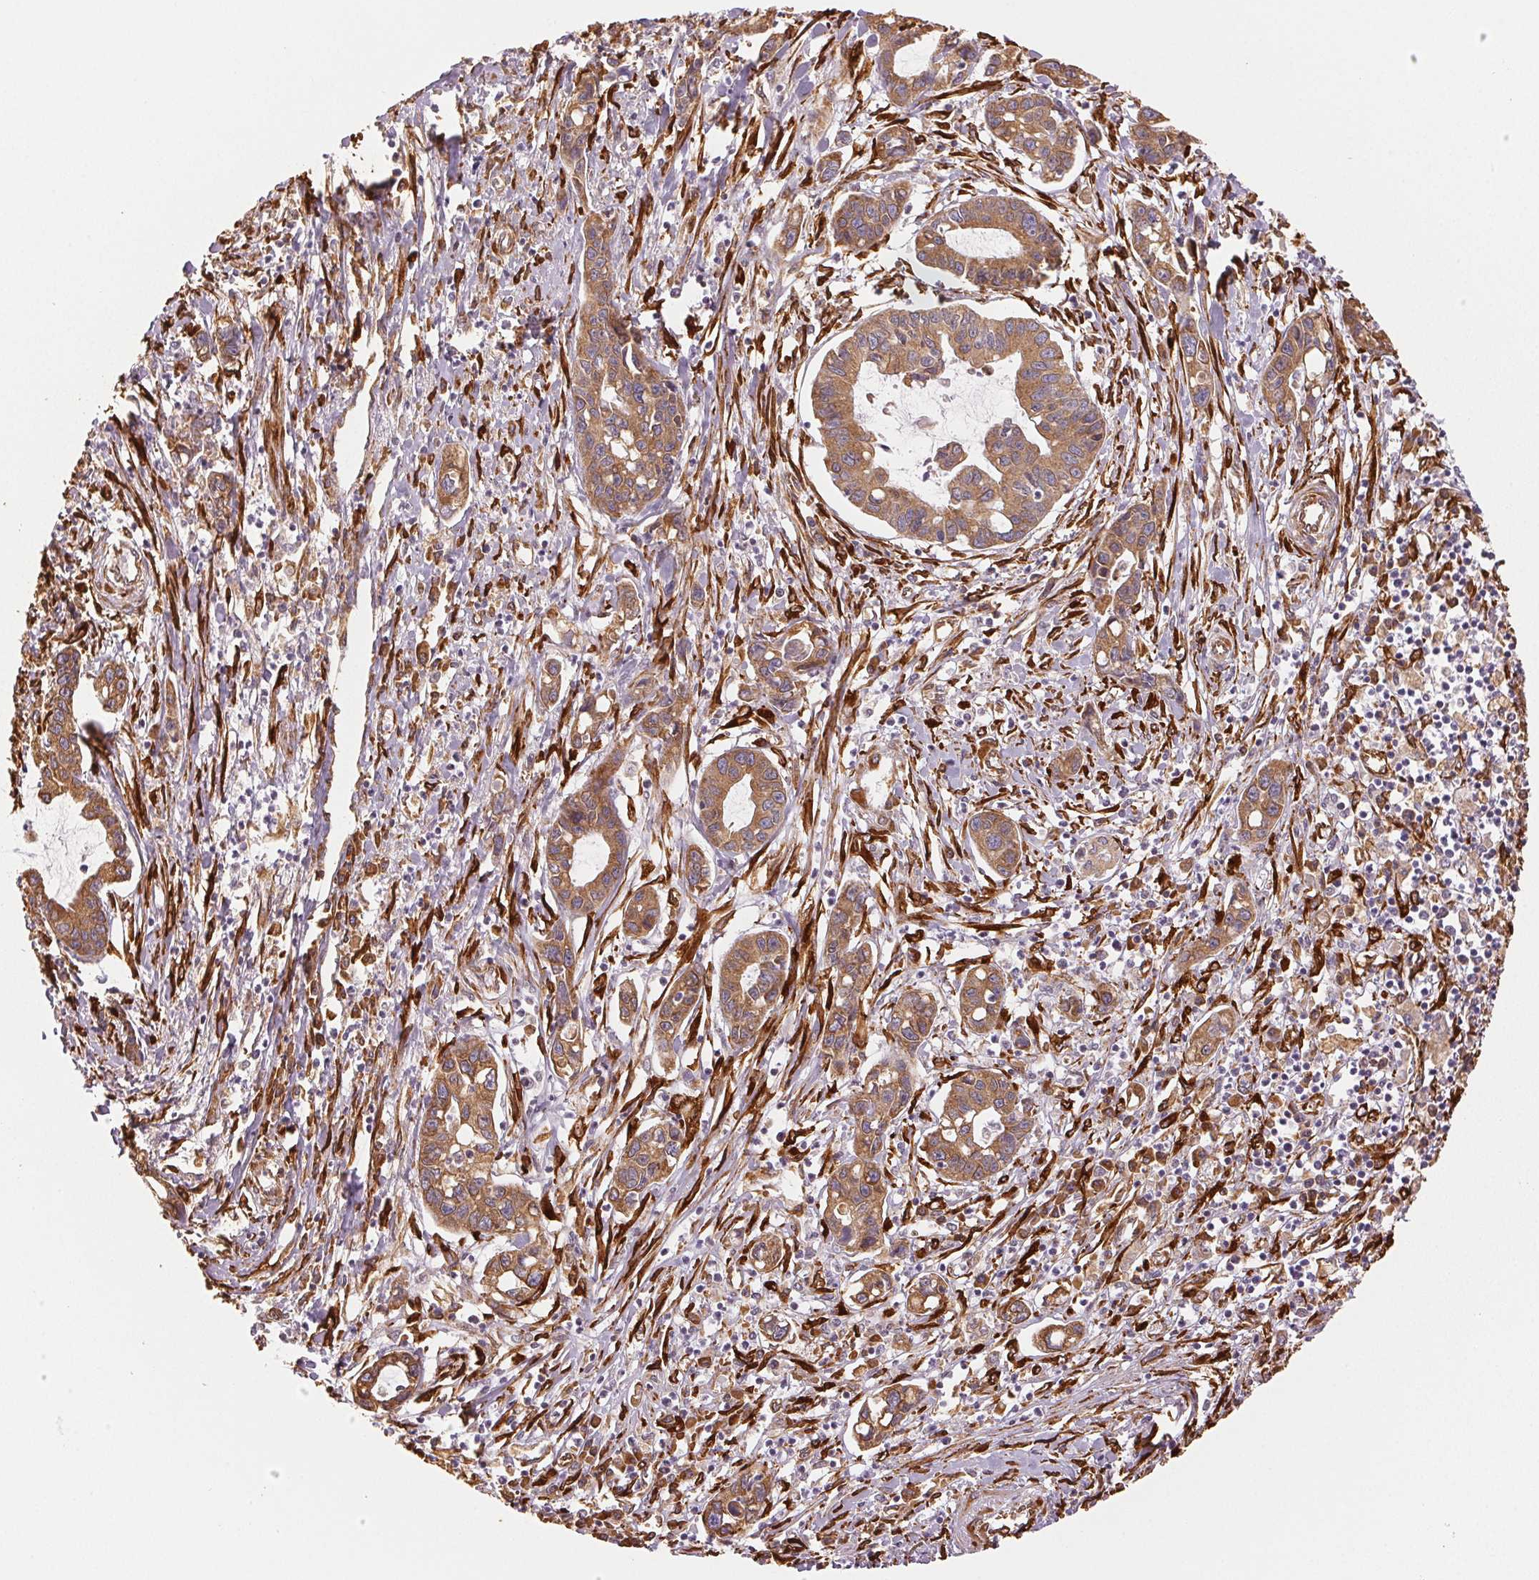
{"staining": {"intensity": "moderate", "quantity": ">75%", "location": "cytoplasmic/membranous"}, "tissue": "liver cancer", "cell_type": "Tumor cells", "image_type": "cancer", "snomed": [{"axis": "morphology", "description": "Cholangiocarcinoma"}, {"axis": "topography", "description": "Liver"}], "caption": "An image of liver cancer stained for a protein reveals moderate cytoplasmic/membranous brown staining in tumor cells. (brown staining indicates protein expression, while blue staining denotes nuclei).", "gene": "RCN3", "patient": {"sex": "male", "age": 58}}